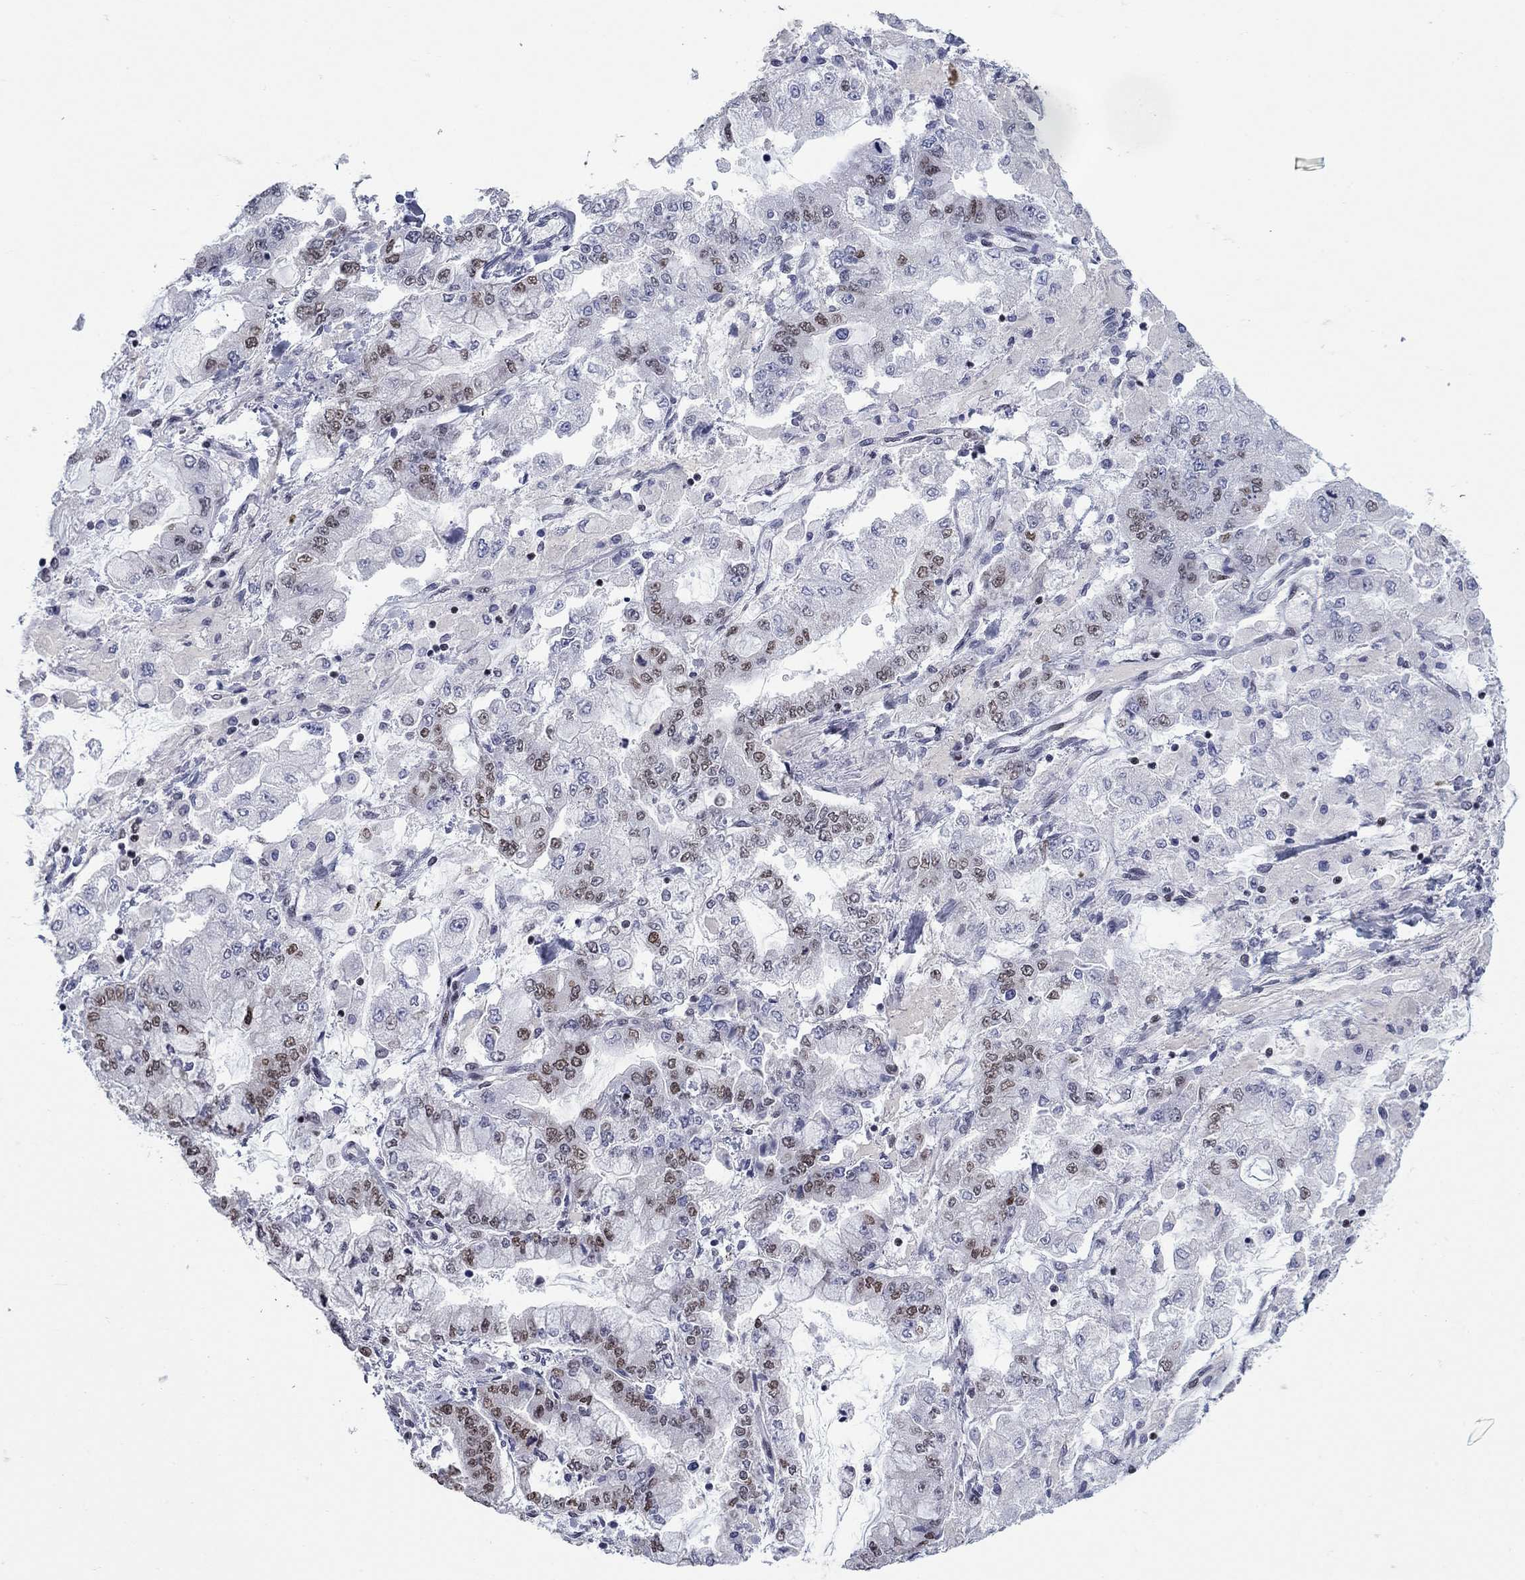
{"staining": {"intensity": "moderate", "quantity": "25%-75%", "location": "nuclear"}, "tissue": "stomach cancer", "cell_type": "Tumor cells", "image_type": "cancer", "snomed": [{"axis": "morphology", "description": "Normal tissue, NOS"}, {"axis": "morphology", "description": "Adenocarcinoma, NOS"}, {"axis": "topography", "description": "Stomach, upper"}, {"axis": "topography", "description": "Stomach"}], "caption": "Protein staining of adenocarcinoma (stomach) tissue exhibits moderate nuclear expression in approximately 25%-75% of tumor cells.", "gene": "NPAS3", "patient": {"sex": "male", "age": 76}}